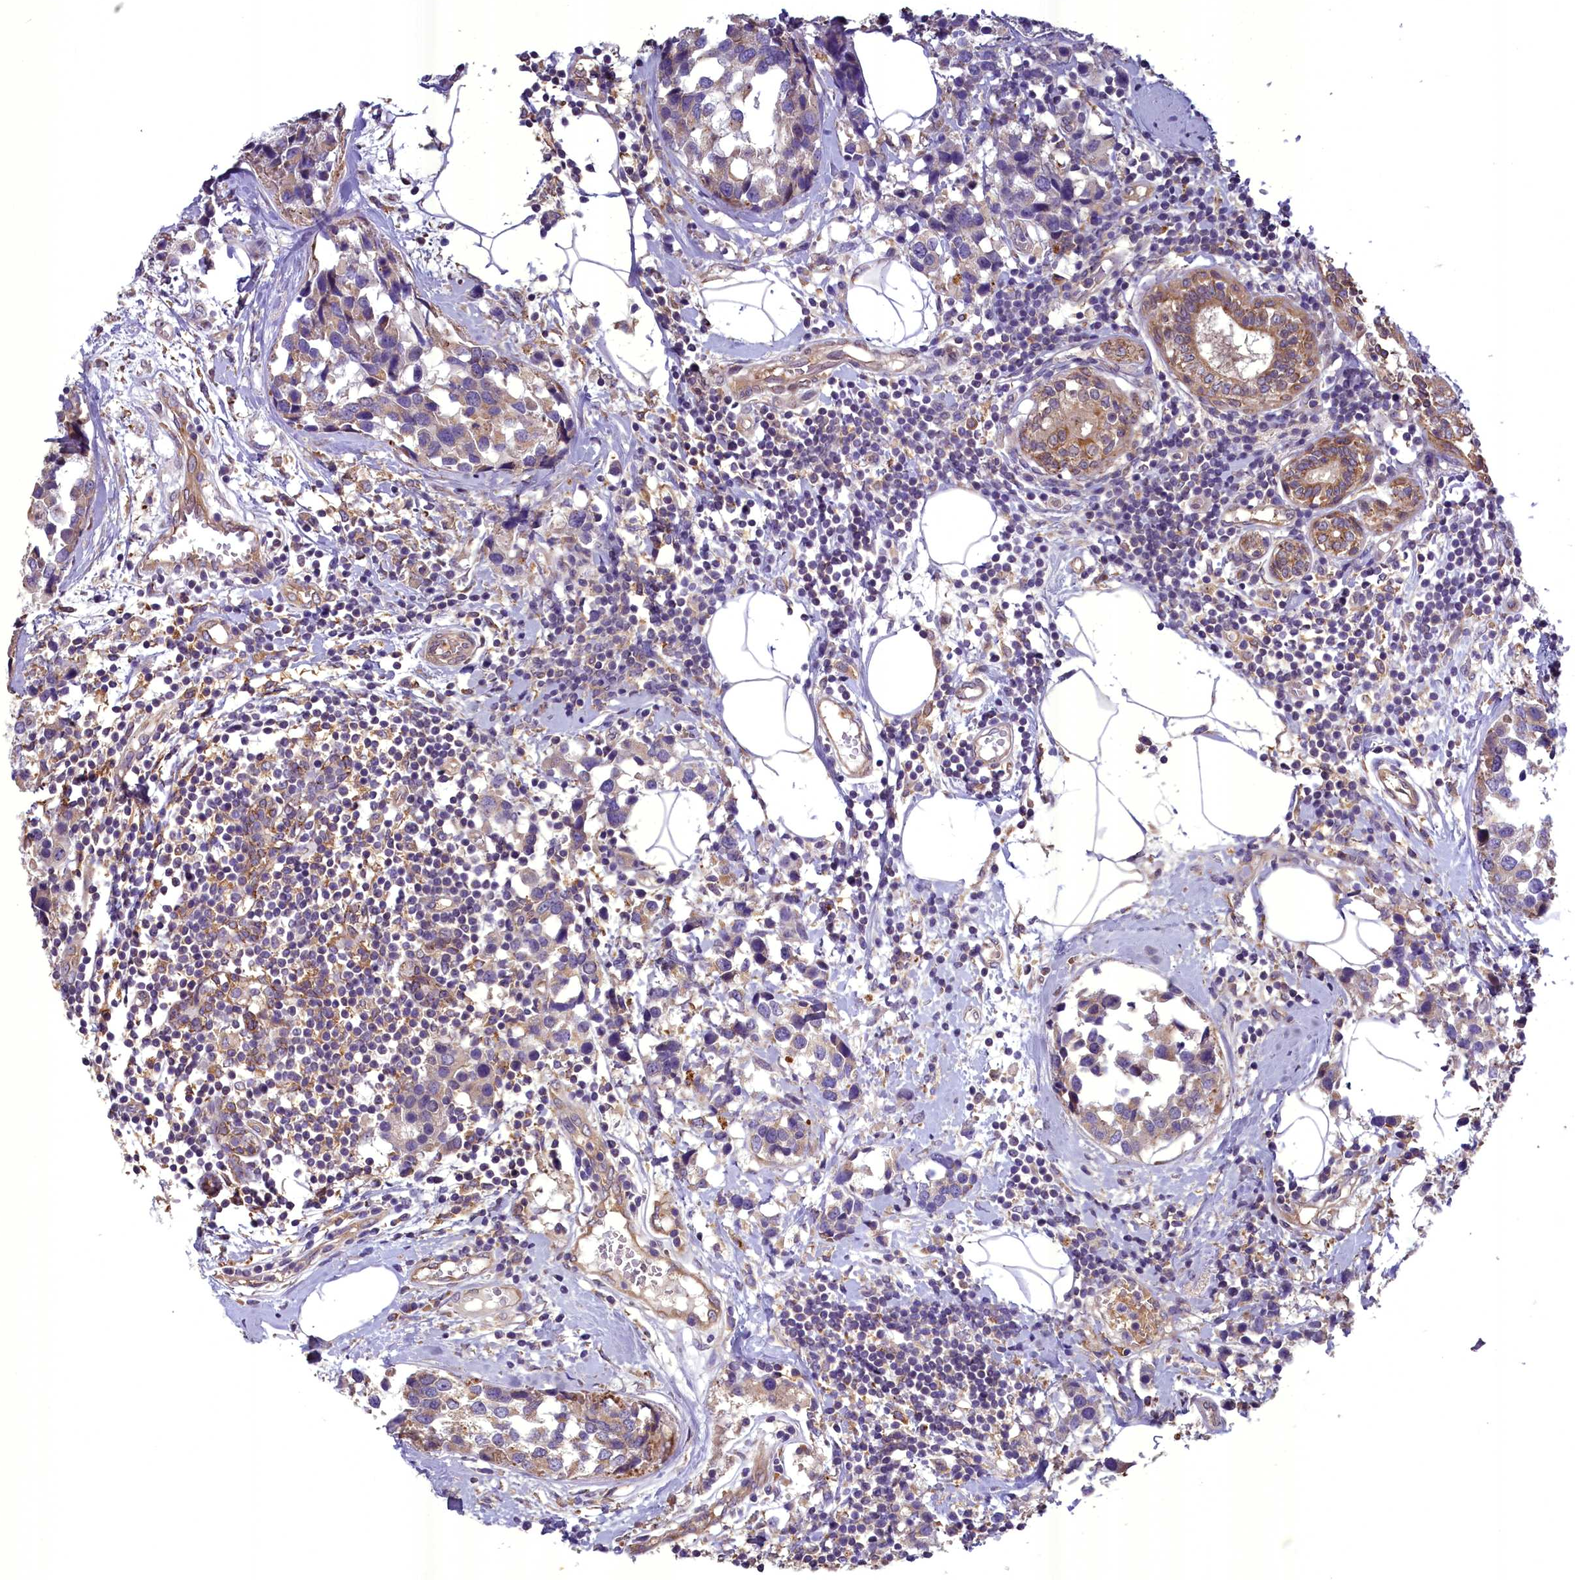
{"staining": {"intensity": "weak", "quantity": "<25%", "location": "cytoplasmic/membranous"}, "tissue": "breast cancer", "cell_type": "Tumor cells", "image_type": "cancer", "snomed": [{"axis": "morphology", "description": "Lobular carcinoma"}, {"axis": "topography", "description": "Breast"}], "caption": "Tumor cells are negative for protein expression in human breast lobular carcinoma.", "gene": "ACAD8", "patient": {"sex": "female", "age": 59}}